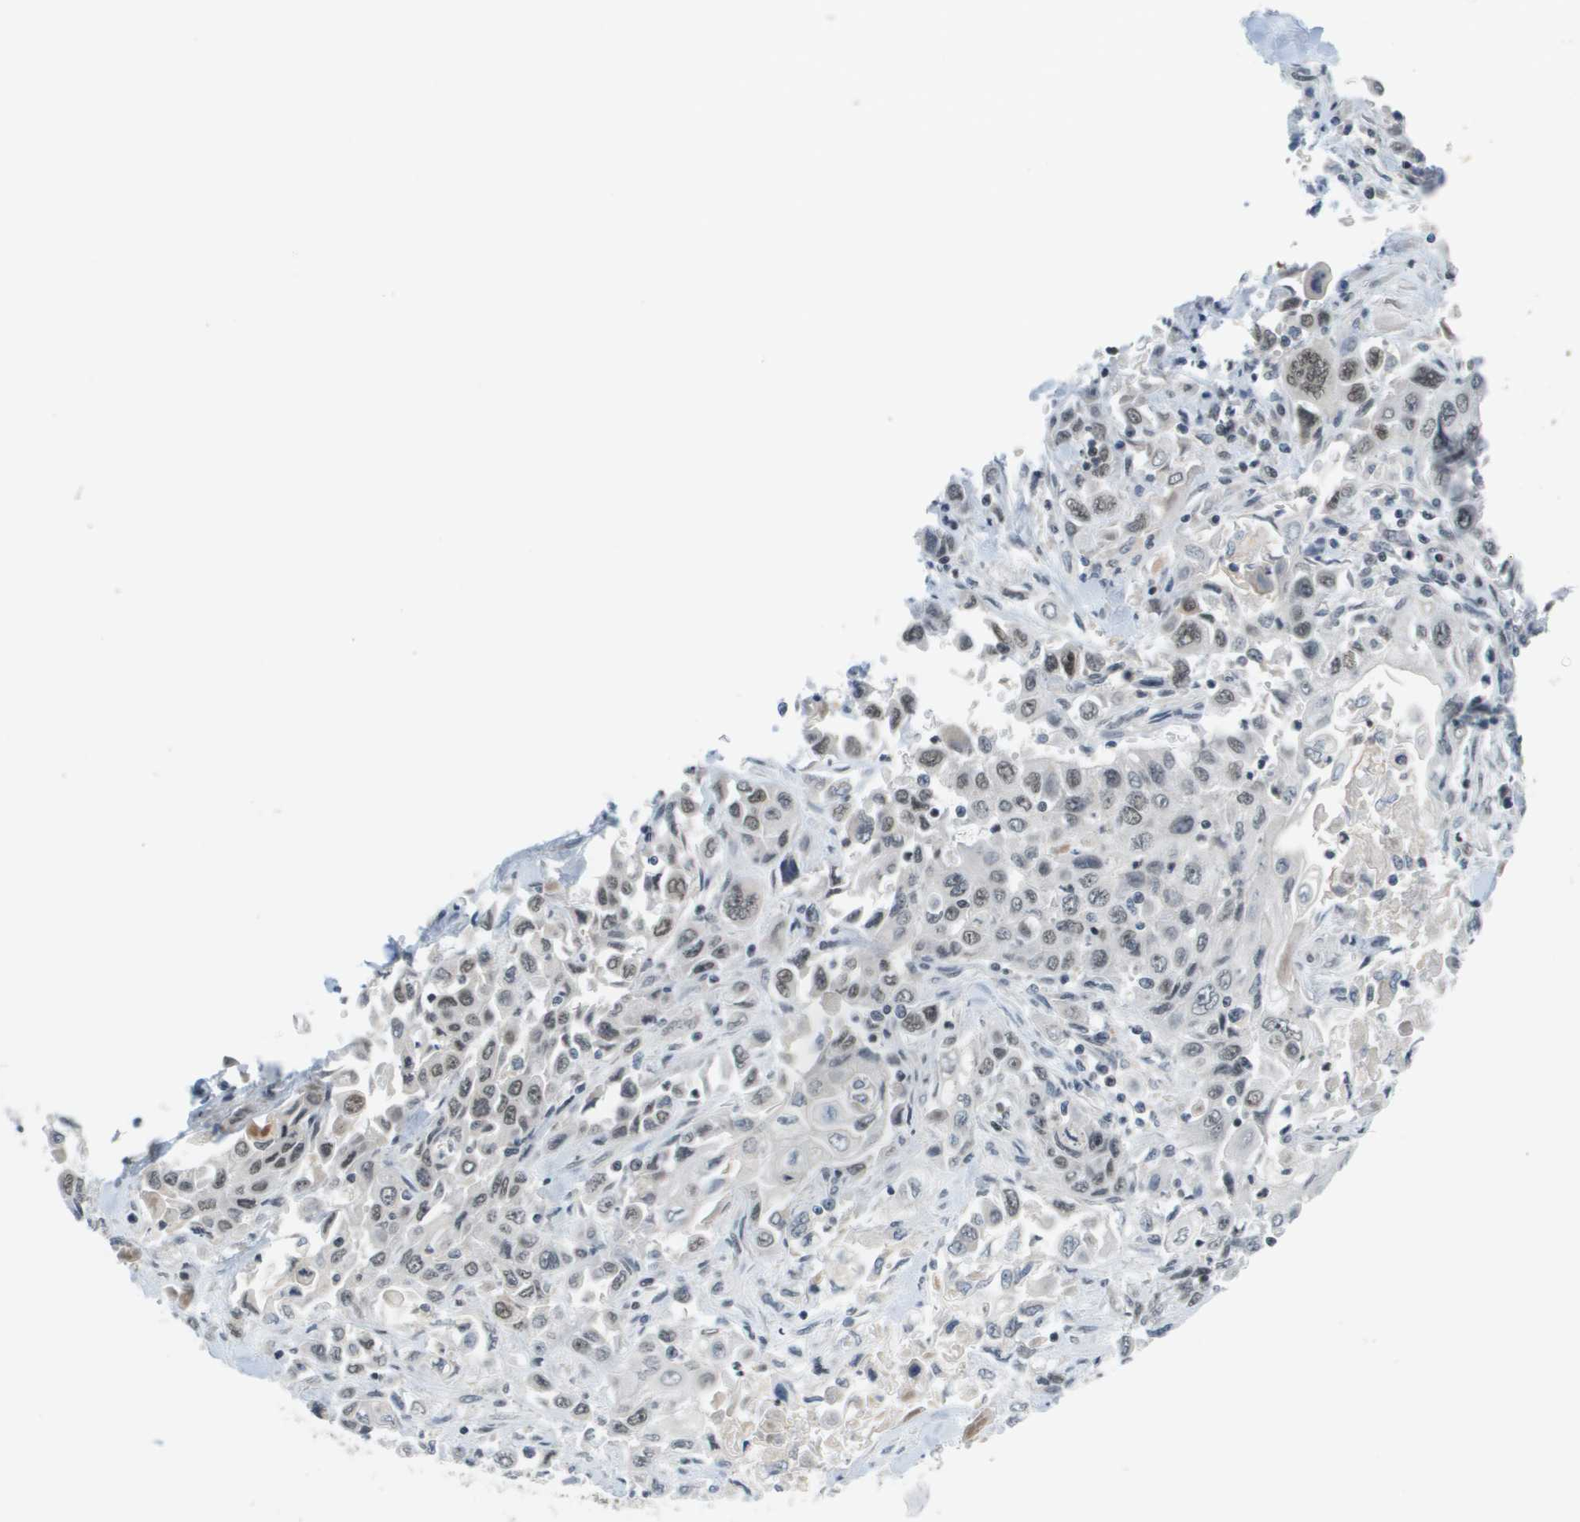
{"staining": {"intensity": "weak", "quantity": "25%-75%", "location": "nuclear"}, "tissue": "pancreatic cancer", "cell_type": "Tumor cells", "image_type": "cancer", "snomed": [{"axis": "morphology", "description": "Adenocarcinoma, NOS"}, {"axis": "topography", "description": "Pancreas"}], "caption": "Immunohistochemistry (IHC) staining of pancreatic cancer, which shows low levels of weak nuclear expression in about 25%-75% of tumor cells indicating weak nuclear protein expression. The staining was performed using DAB (3,3'-diaminobenzidine) (brown) for protein detection and nuclei were counterstained in hematoxylin (blue).", "gene": "CBX5", "patient": {"sex": "male", "age": 70}}